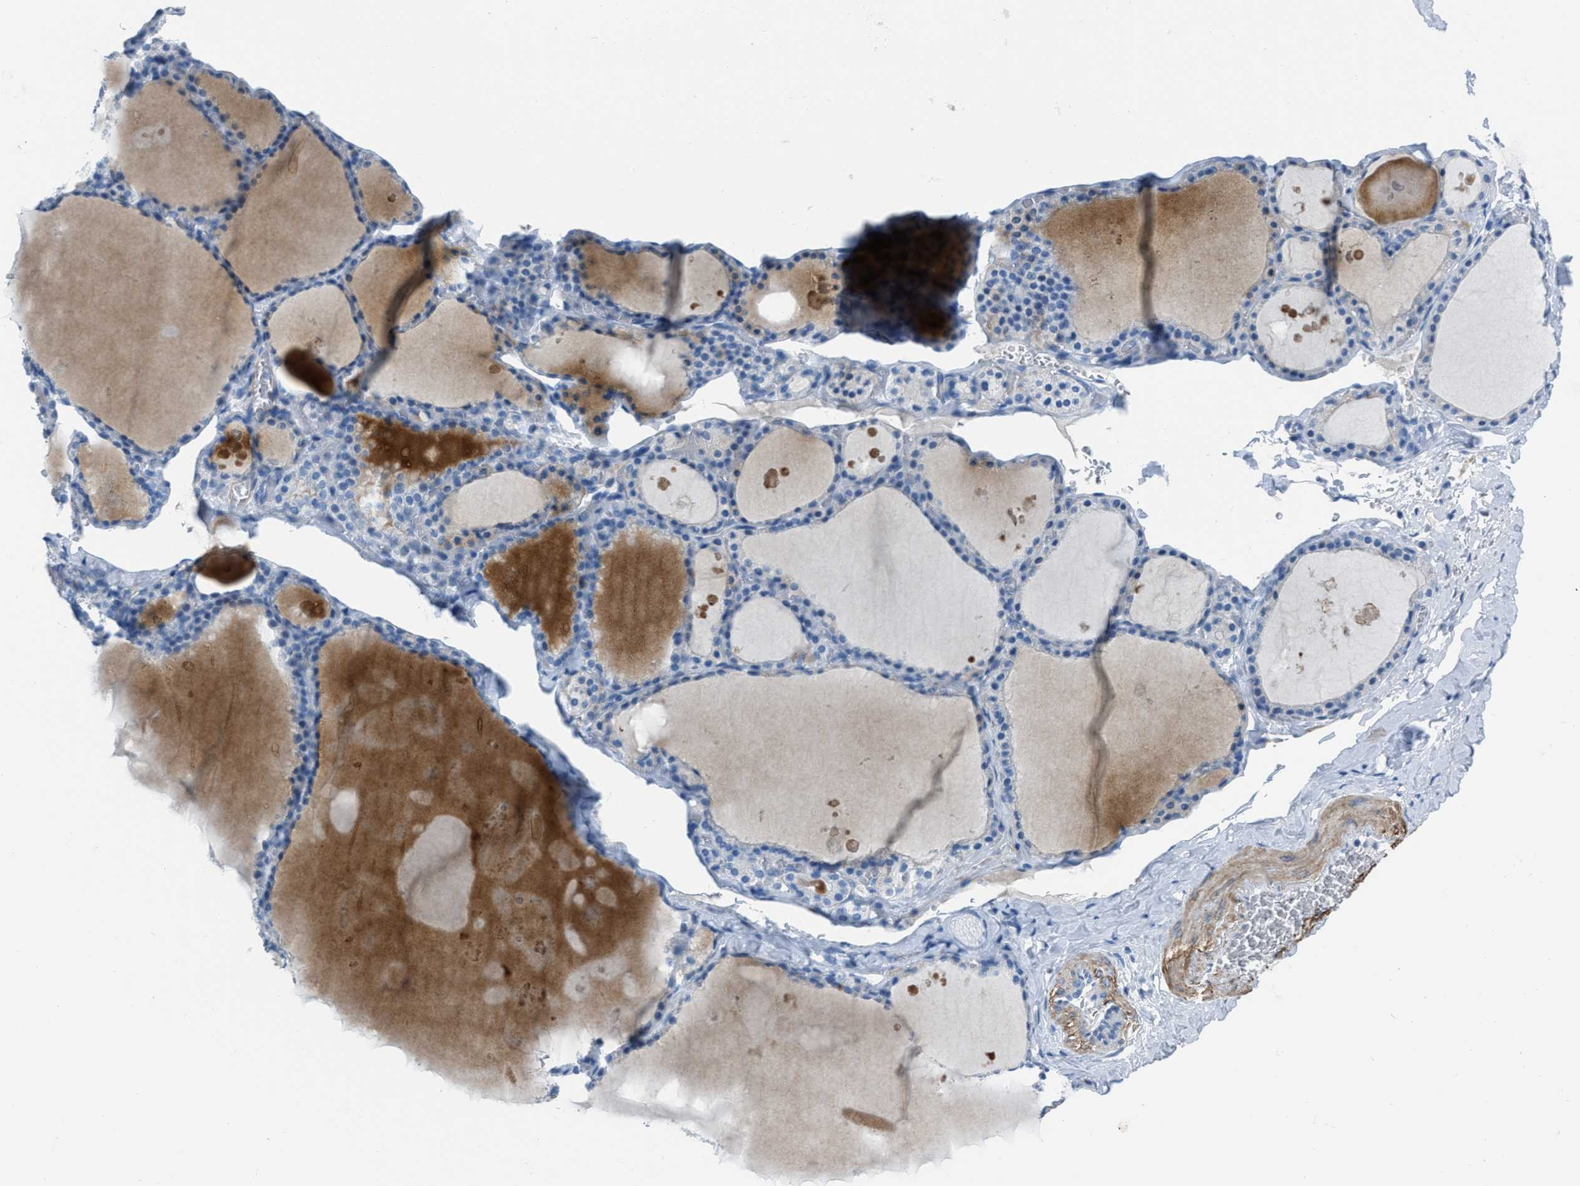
{"staining": {"intensity": "weak", "quantity": "<25%", "location": "cytoplasmic/membranous"}, "tissue": "thyroid gland", "cell_type": "Glandular cells", "image_type": "normal", "snomed": [{"axis": "morphology", "description": "Normal tissue, NOS"}, {"axis": "topography", "description": "Thyroid gland"}], "caption": "IHC image of normal thyroid gland: thyroid gland stained with DAB shows no significant protein staining in glandular cells.", "gene": "SPATC1L", "patient": {"sex": "male", "age": 56}}